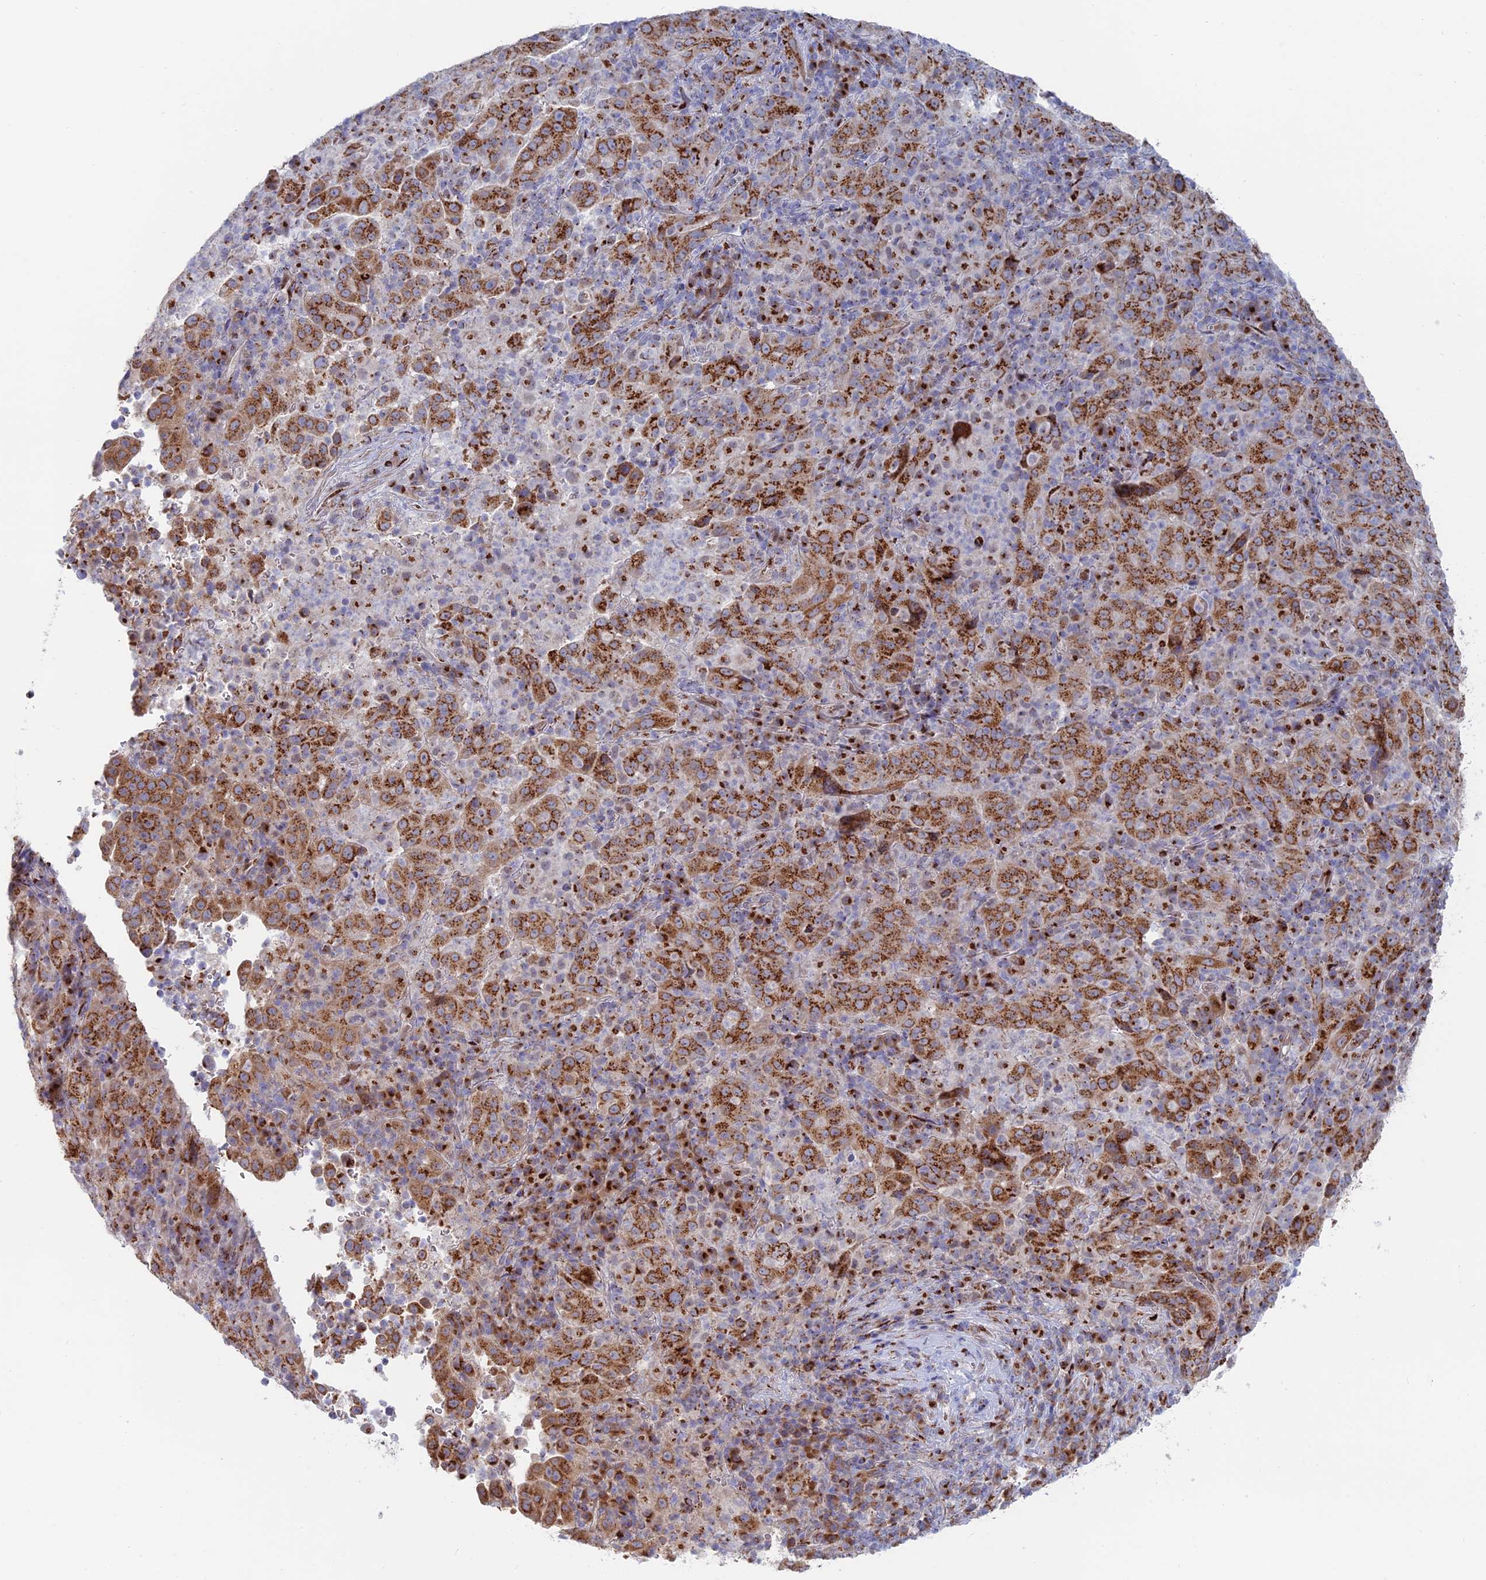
{"staining": {"intensity": "moderate", "quantity": ">75%", "location": "cytoplasmic/membranous"}, "tissue": "pancreatic cancer", "cell_type": "Tumor cells", "image_type": "cancer", "snomed": [{"axis": "morphology", "description": "Adenocarcinoma, NOS"}, {"axis": "topography", "description": "Pancreas"}], "caption": "An image showing moderate cytoplasmic/membranous positivity in about >75% of tumor cells in pancreatic cancer (adenocarcinoma), as visualized by brown immunohistochemical staining.", "gene": "HS2ST1", "patient": {"sex": "male", "age": 63}}